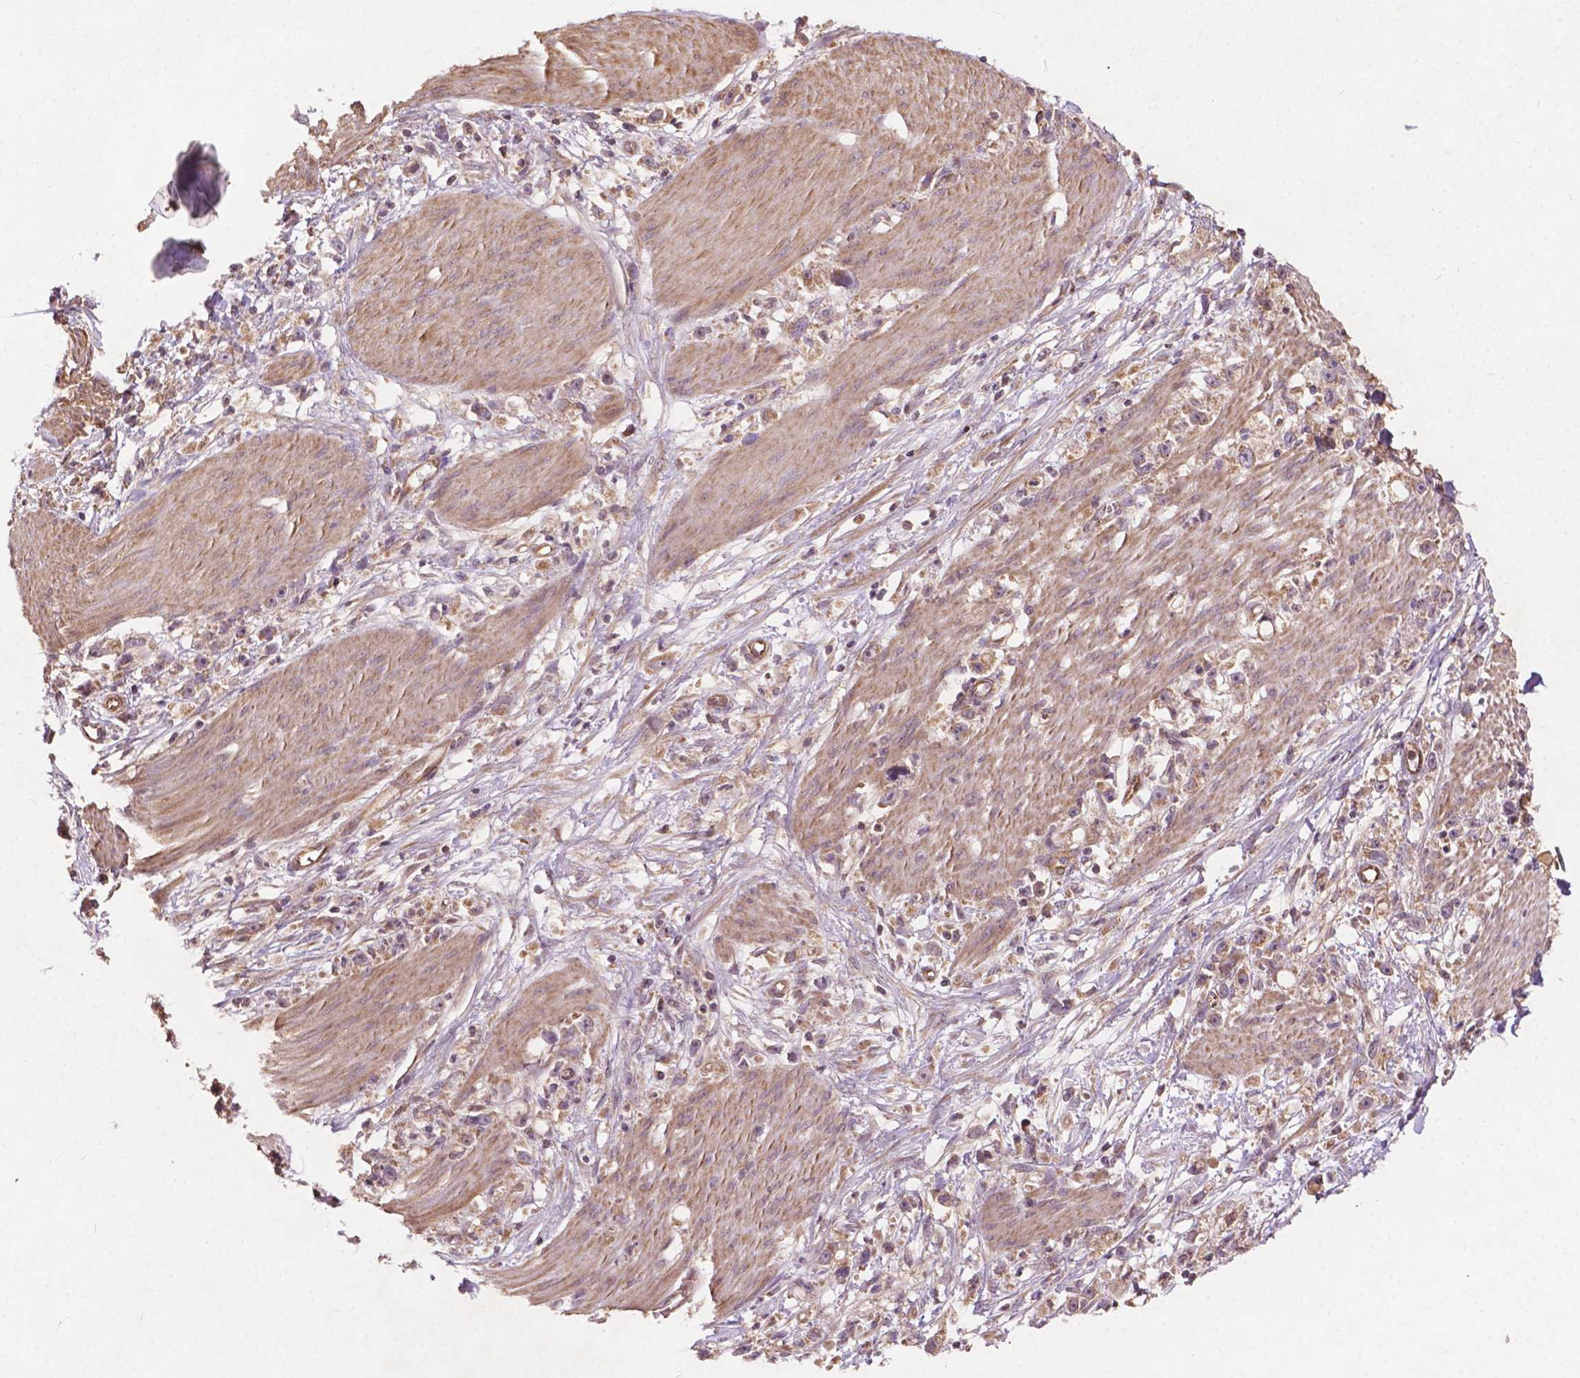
{"staining": {"intensity": "weak", "quantity": "25%-75%", "location": "cytoplasmic/membranous"}, "tissue": "stomach cancer", "cell_type": "Tumor cells", "image_type": "cancer", "snomed": [{"axis": "morphology", "description": "Adenocarcinoma, NOS"}, {"axis": "topography", "description": "Stomach"}], "caption": "Immunohistochemical staining of stomach adenocarcinoma reveals weak cytoplasmic/membranous protein positivity in about 25%-75% of tumor cells.", "gene": "CDC42BPA", "patient": {"sex": "female", "age": 59}}